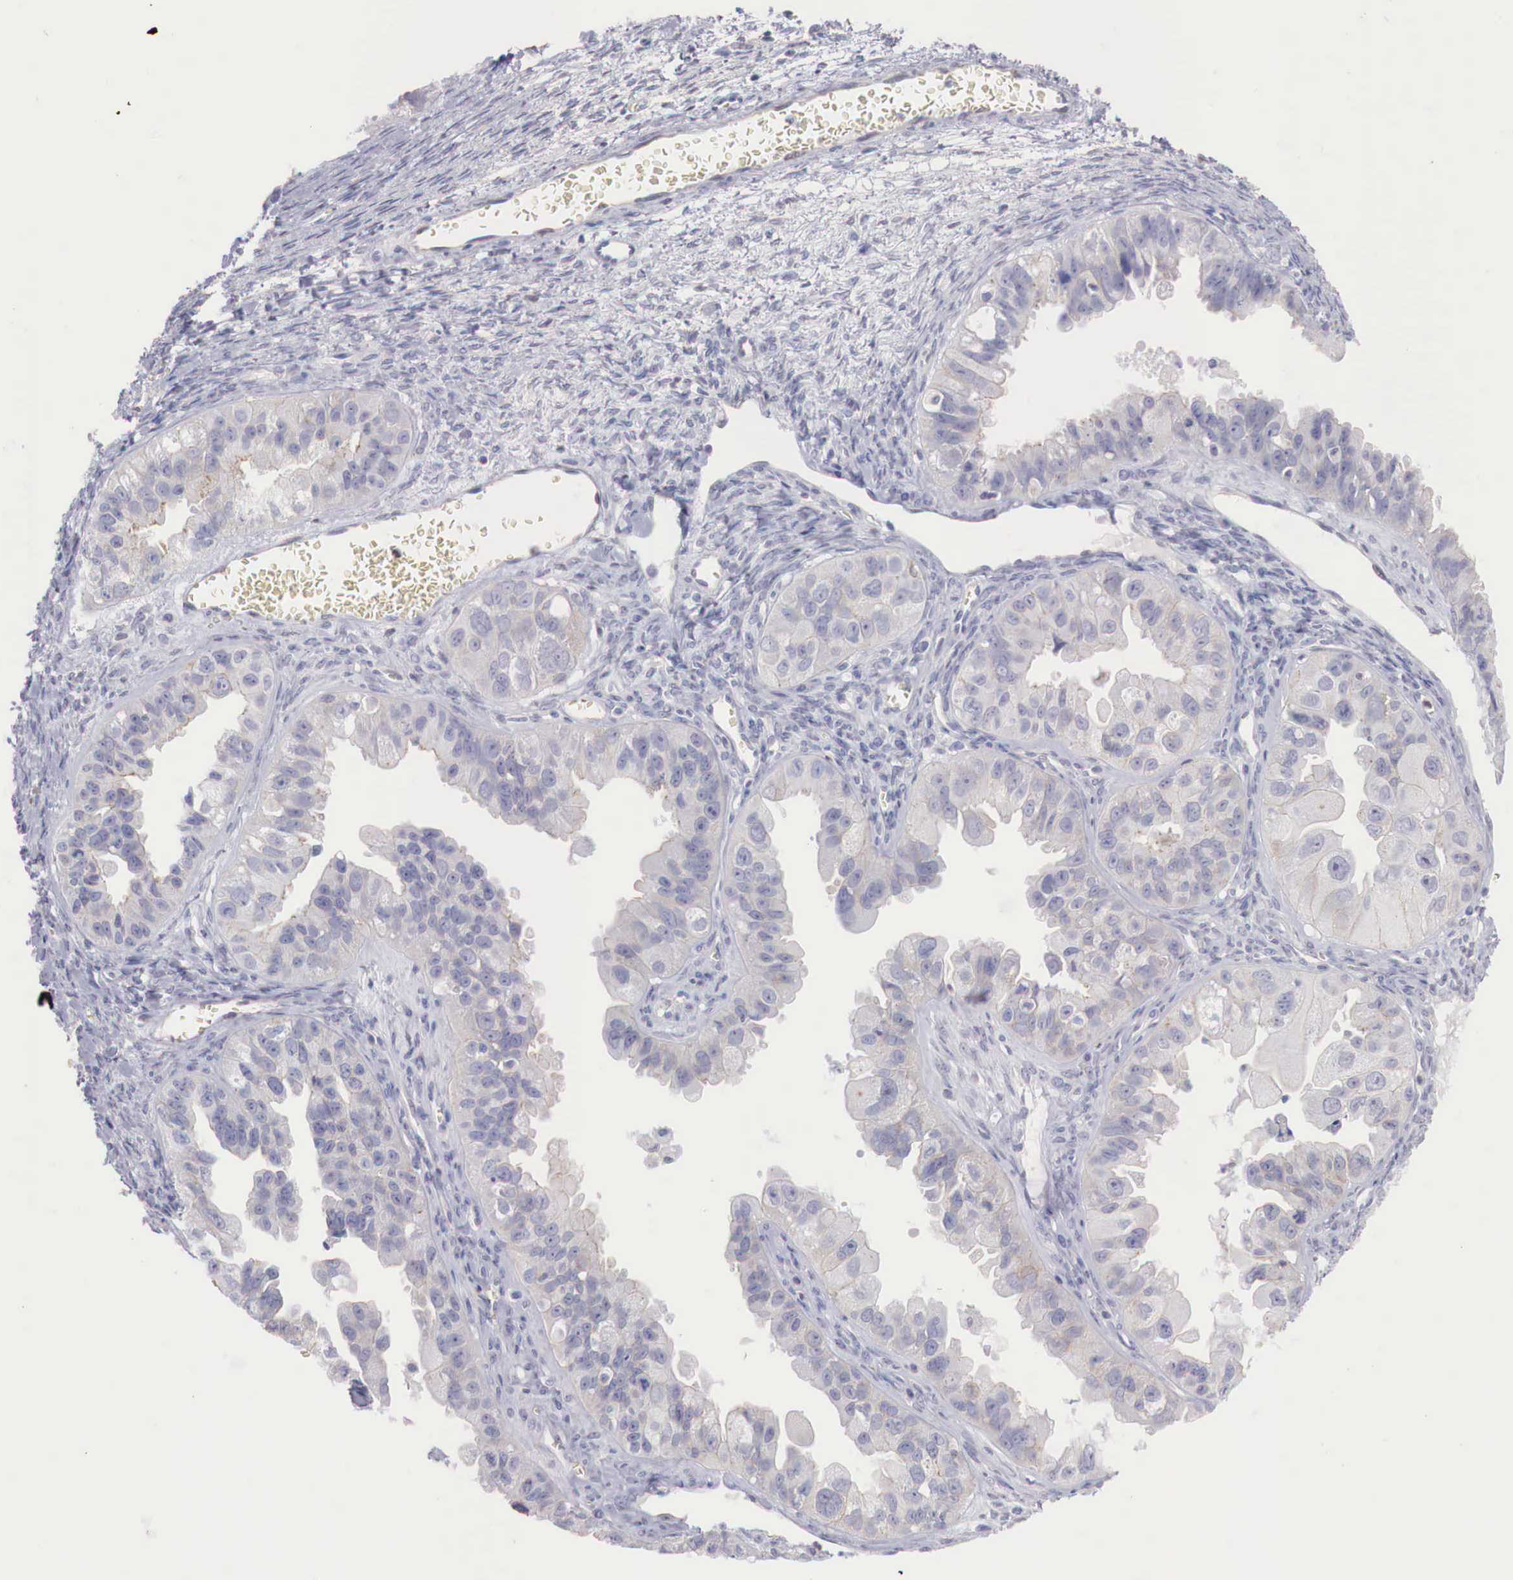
{"staining": {"intensity": "negative", "quantity": "none", "location": "none"}, "tissue": "ovarian cancer", "cell_type": "Tumor cells", "image_type": "cancer", "snomed": [{"axis": "morphology", "description": "Carcinoma, endometroid"}, {"axis": "topography", "description": "Ovary"}], "caption": "The IHC image has no significant staining in tumor cells of ovarian cancer (endometroid carcinoma) tissue.", "gene": "TRIM13", "patient": {"sex": "female", "age": 85}}